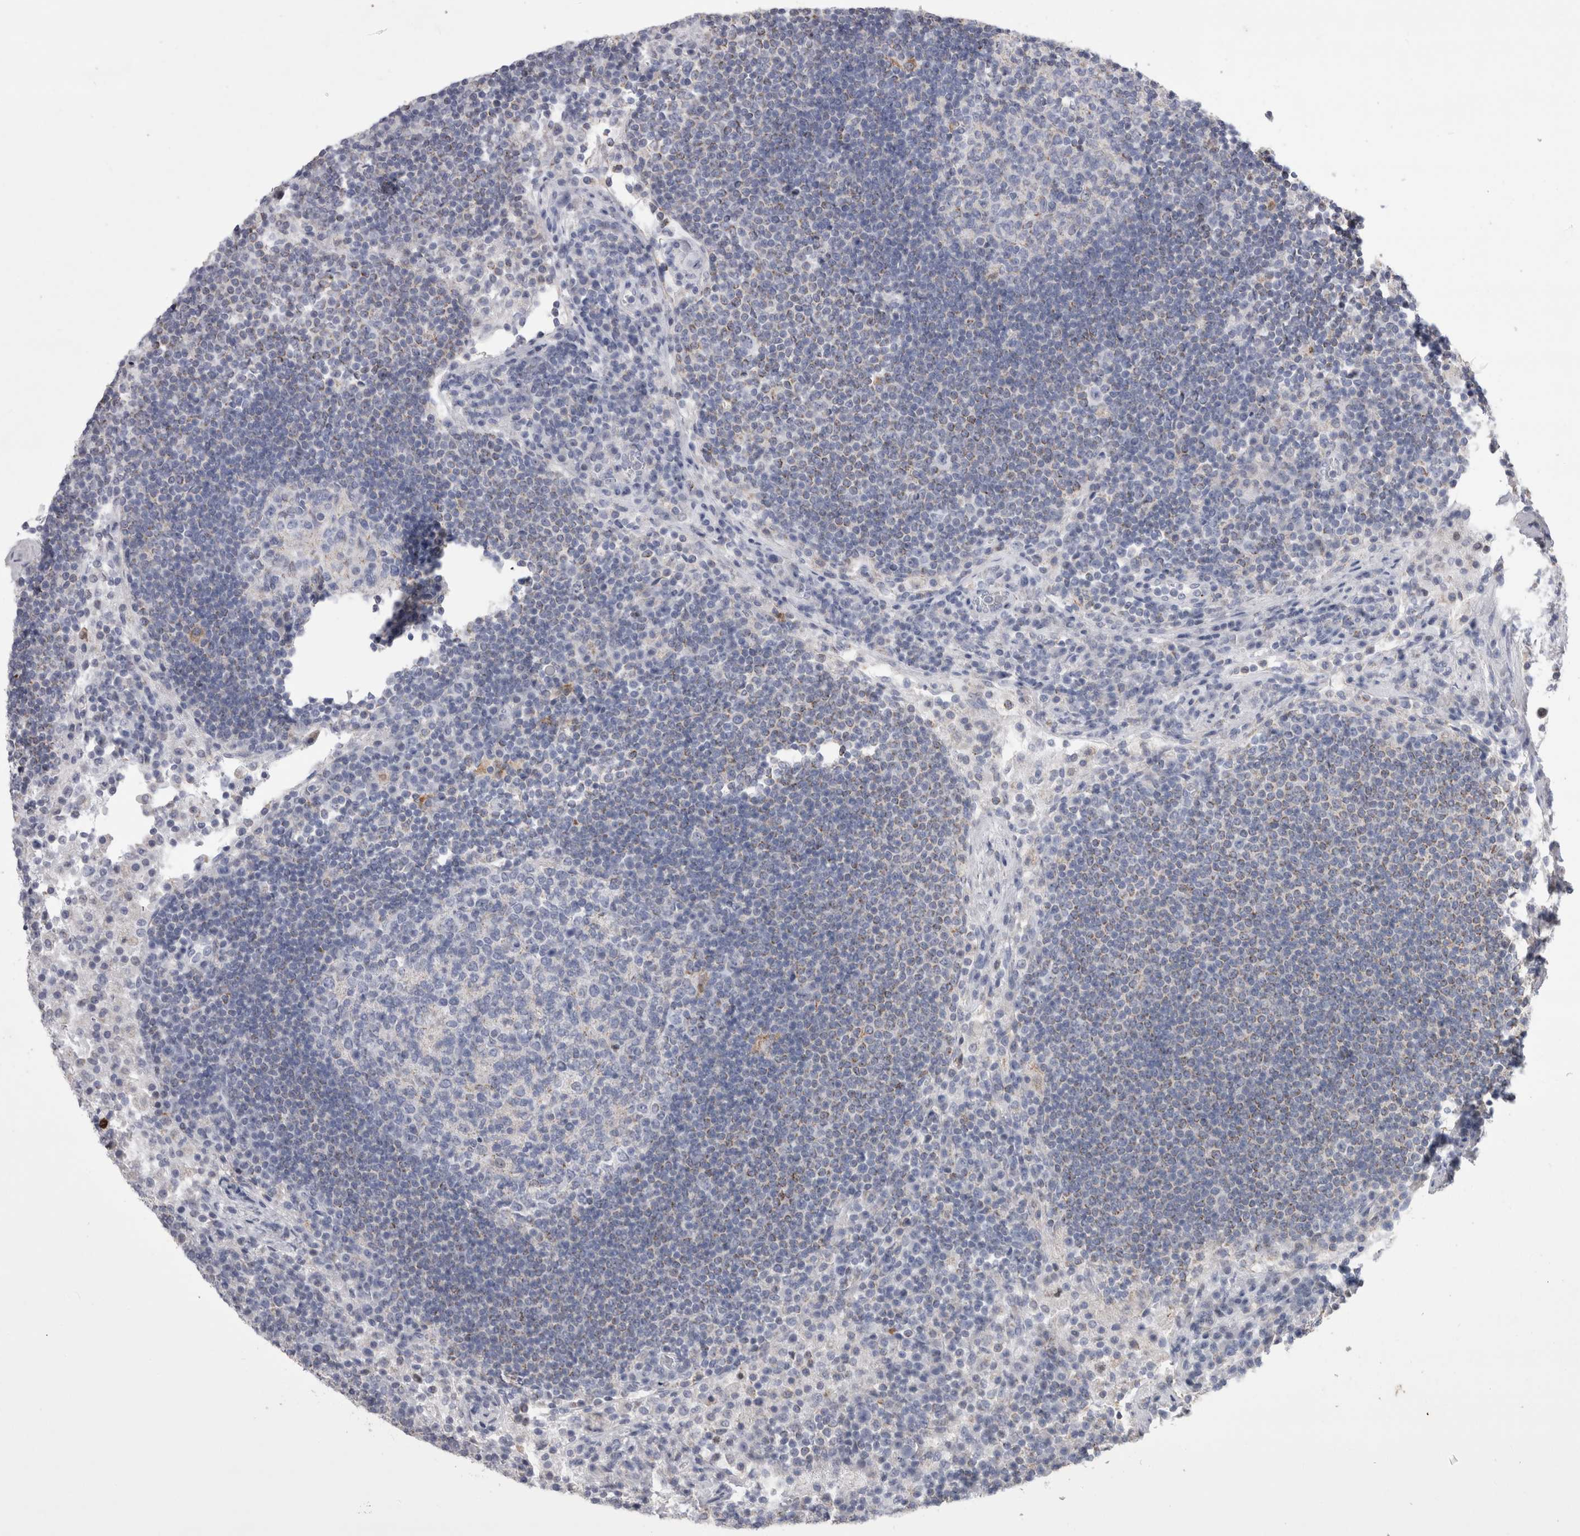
{"staining": {"intensity": "negative", "quantity": "none", "location": "none"}, "tissue": "lymph node", "cell_type": "Germinal center cells", "image_type": "normal", "snomed": [{"axis": "morphology", "description": "Normal tissue, NOS"}, {"axis": "topography", "description": "Lymph node"}], "caption": "Immunohistochemistry (IHC) photomicrograph of unremarkable human lymph node stained for a protein (brown), which shows no staining in germinal center cells. The staining was performed using DAB to visualize the protein expression in brown, while the nuclei were stained in blue with hematoxylin (Magnification: 20x).", "gene": "AGMAT", "patient": {"sex": "female", "age": 53}}